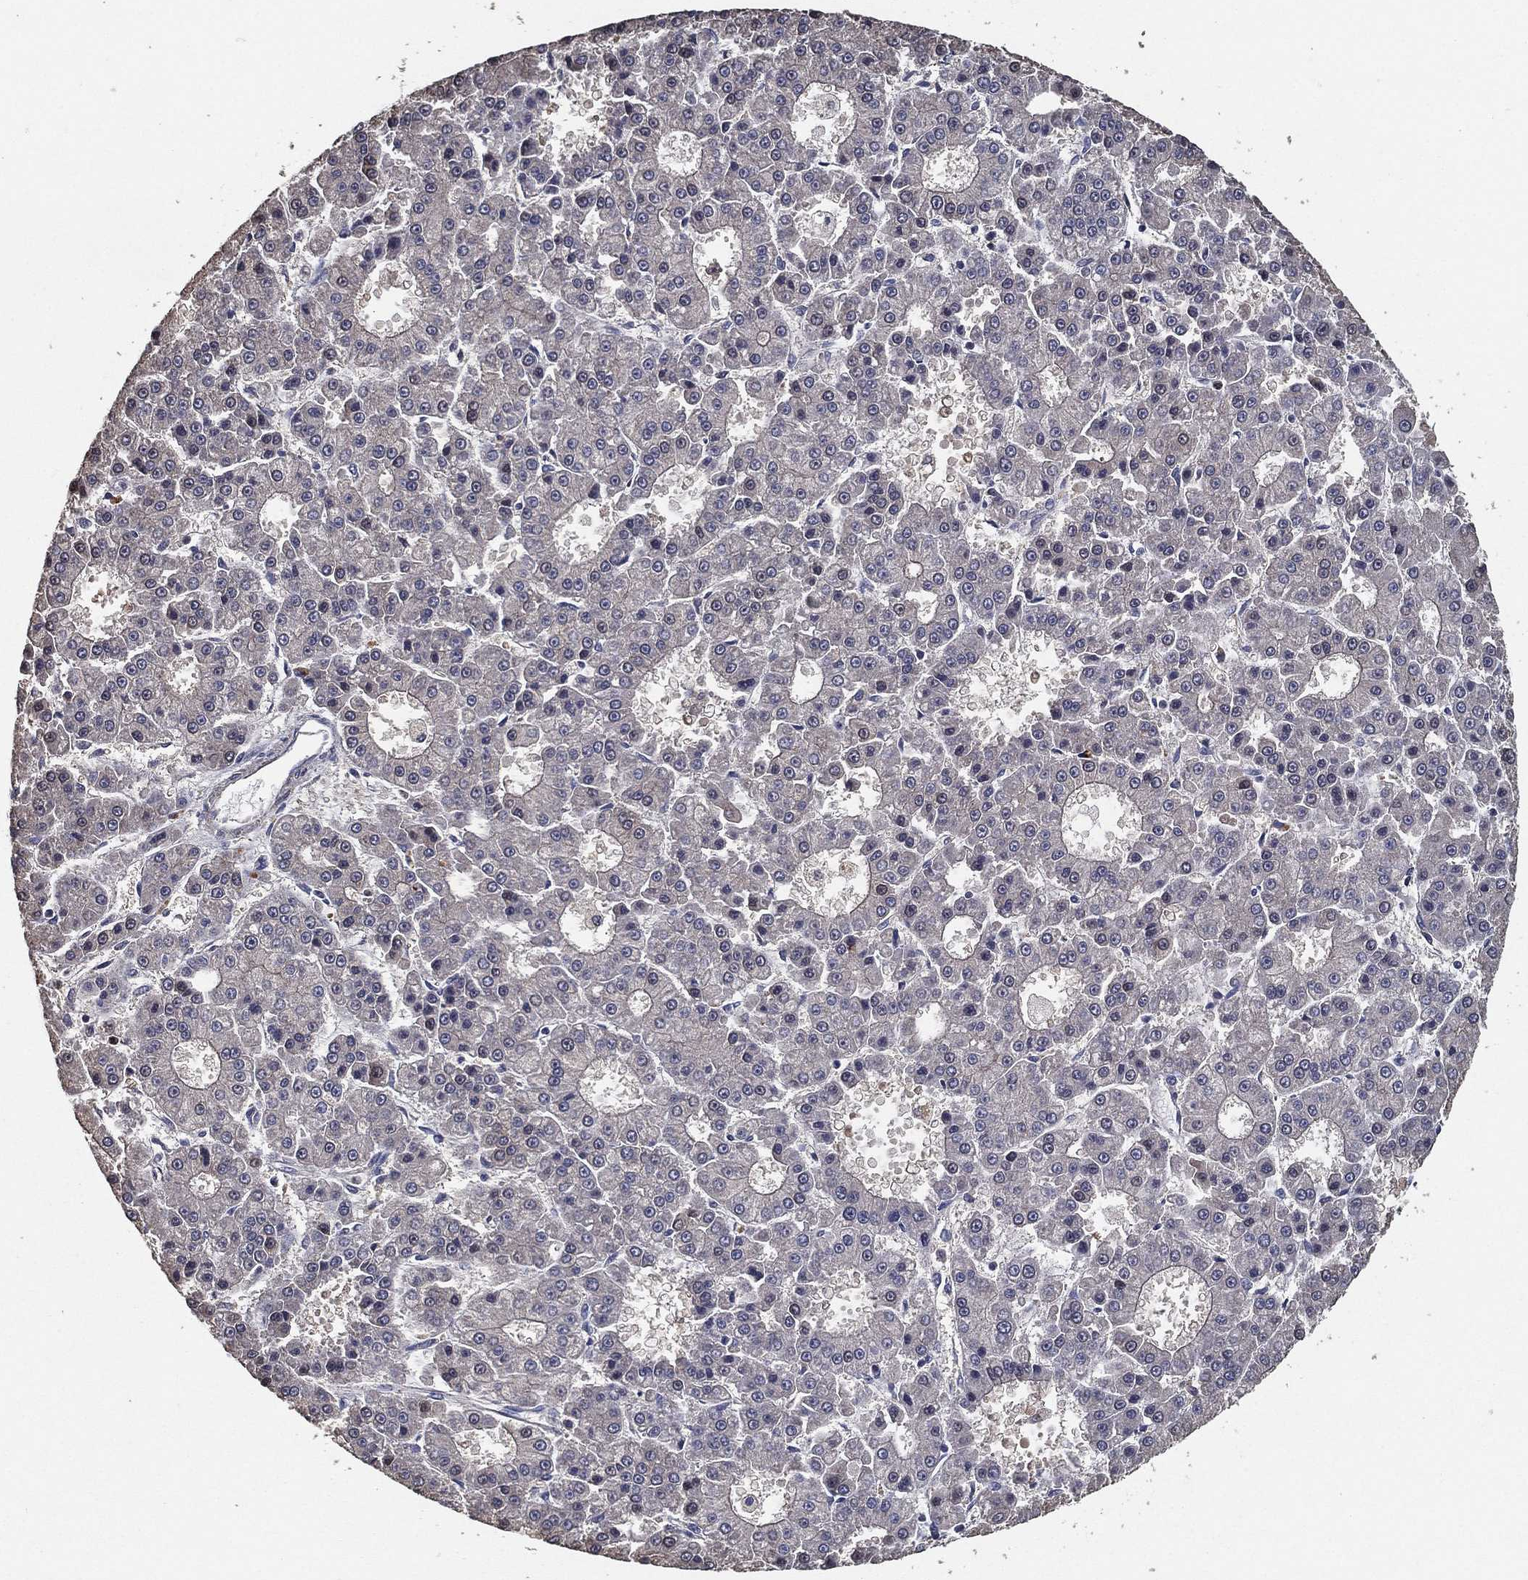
{"staining": {"intensity": "weak", "quantity": "<25%", "location": "cytoplasmic/membranous"}, "tissue": "liver cancer", "cell_type": "Tumor cells", "image_type": "cancer", "snomed": [{"axis": "morphology", "description": "Carcinoma, Hepatocellular, NOS"}, {"axis": "topography", "description": "Liver"}], "caption": "Tumor cells are negative for brown protein staining in hepatocellular carcinoma (liver).", "gene": "PCNT", "patient": {"sex": "male", "age": 70}}